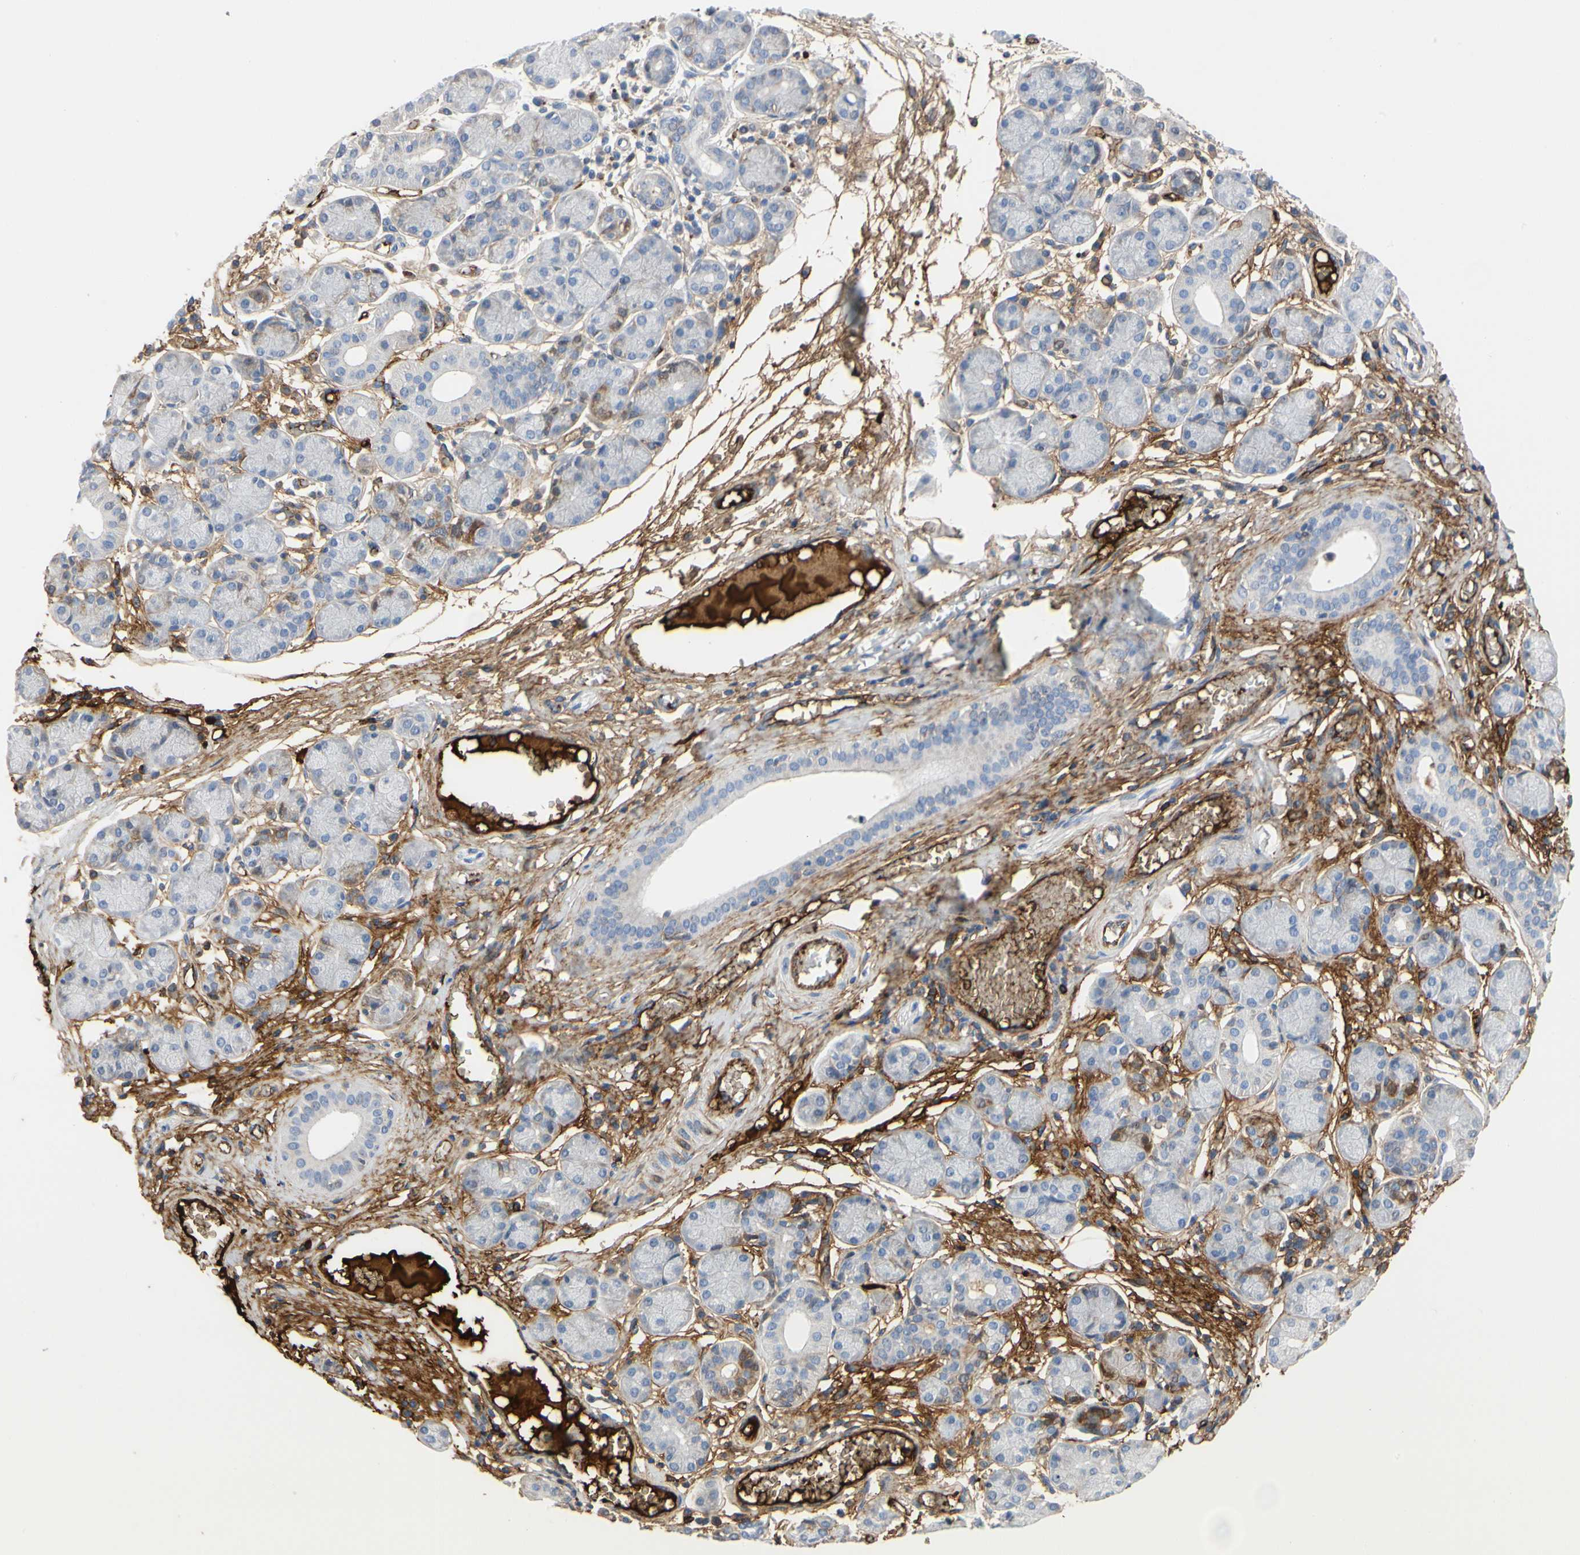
{"staining": {"intensity": "negative", "quantity": "none", "location": "none"}, "tissue": "salivary gland", "cell_type": "Glandular cells", "image_type": "normal", "snomed": [{"axis": "morphology", "description": "Normal tissue, NOS"}, {"axis": "topography", "description": "Salivary gland"}], "caption": "DAB (3,3'-diaminobenzidine) immunohistochemical staining of normal human salivary gland displays no significant positivity in glandular cells.", "gene": "FGB", "patient": {"sex": "female", "age": 24}}